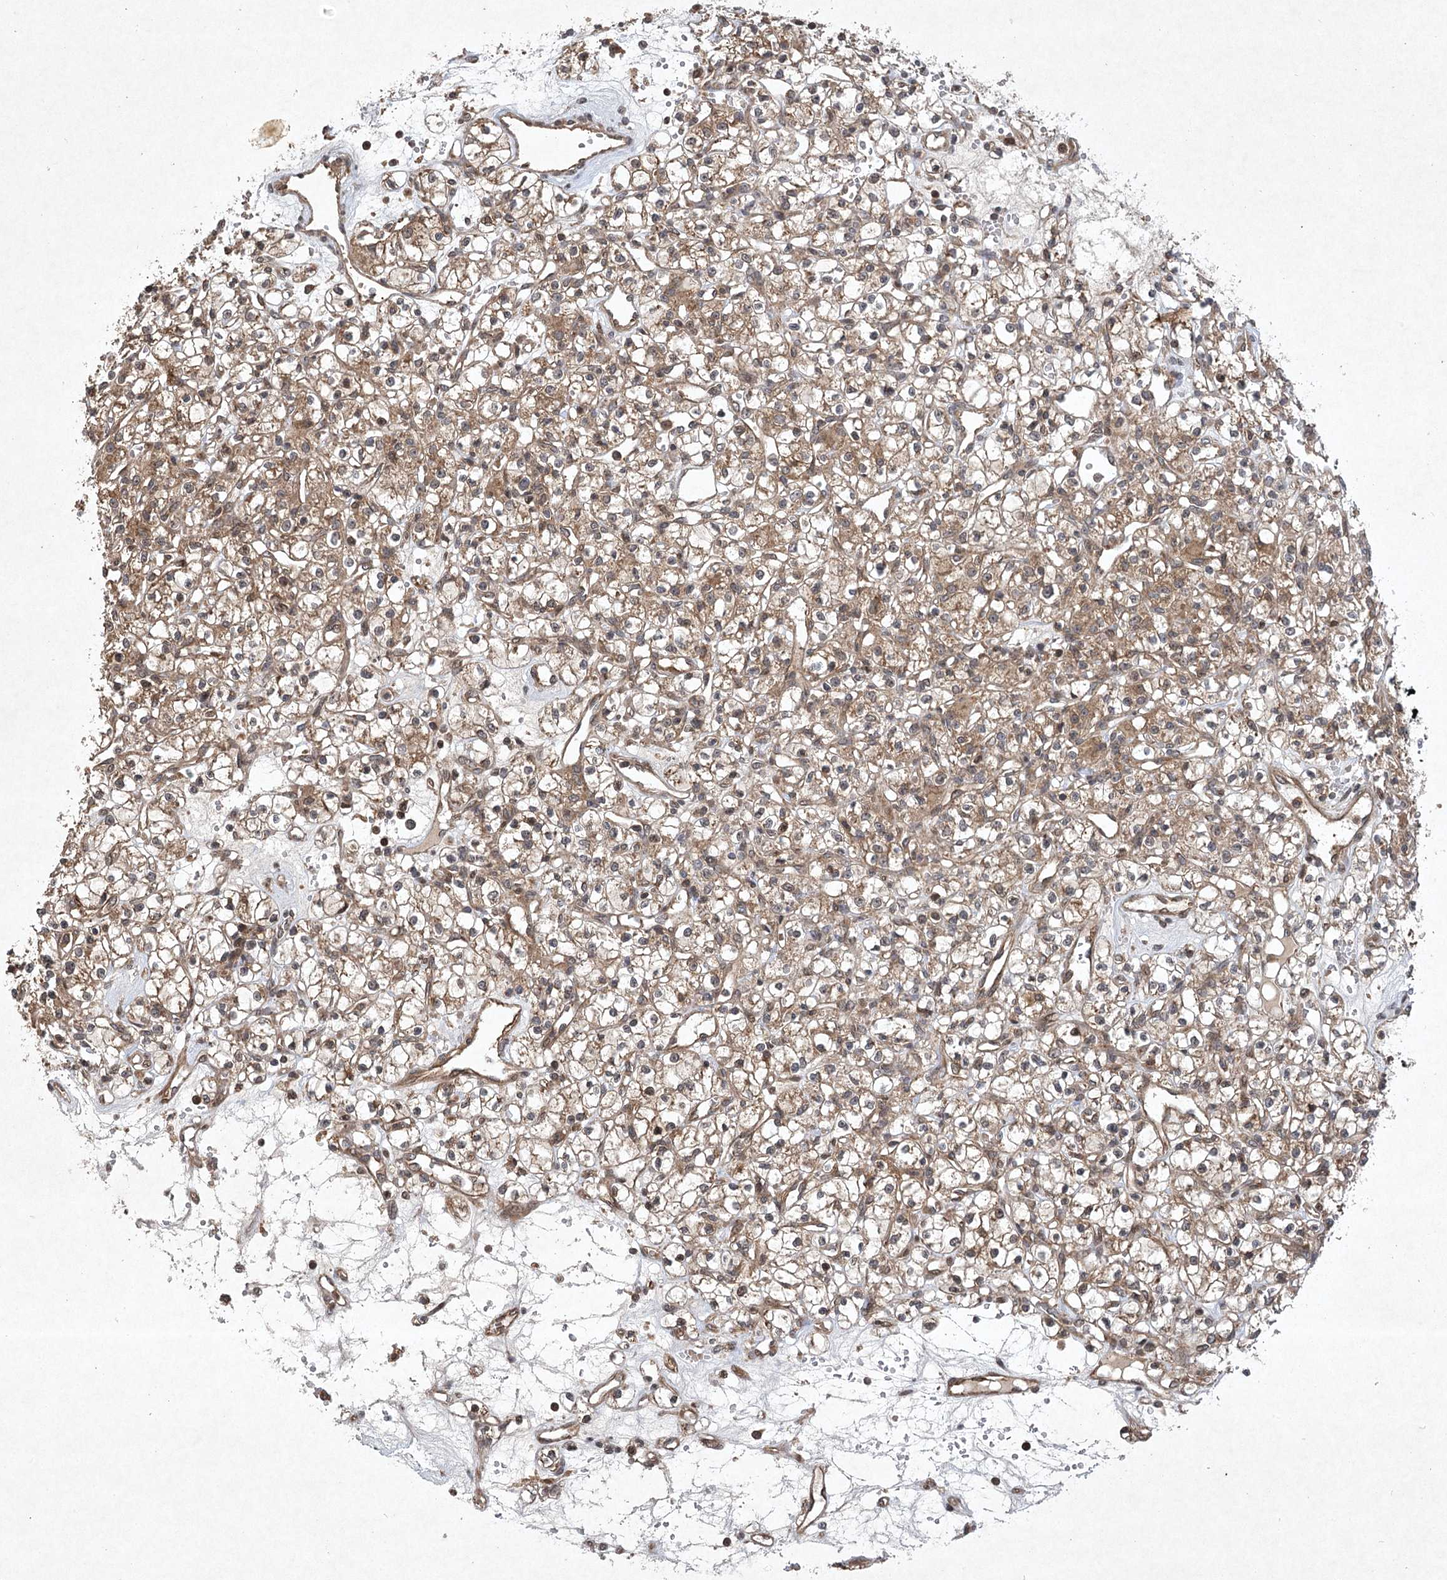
{"staining": {"intensity": "moderate", "quantity": ">75%", "location": "cytoplasmic/membranous"}, "tissue": "renal cancer", "cell_type": "Tumor cells", "image_type": "cancer", "snomed": [{"axis": "morphology", "description": "Adenocarcinoma, NOS"}, {"axis": "topography", "description": "Kidney"}], "caption": "Human renal adenocarcinoma stained for a protein (brown) exhibits moderate cytoplasmic/membranous positive expression in approximately >75% of tumor cells.", "gene": "INSIG2", "patient": {"sex": "female", "age": 59}}